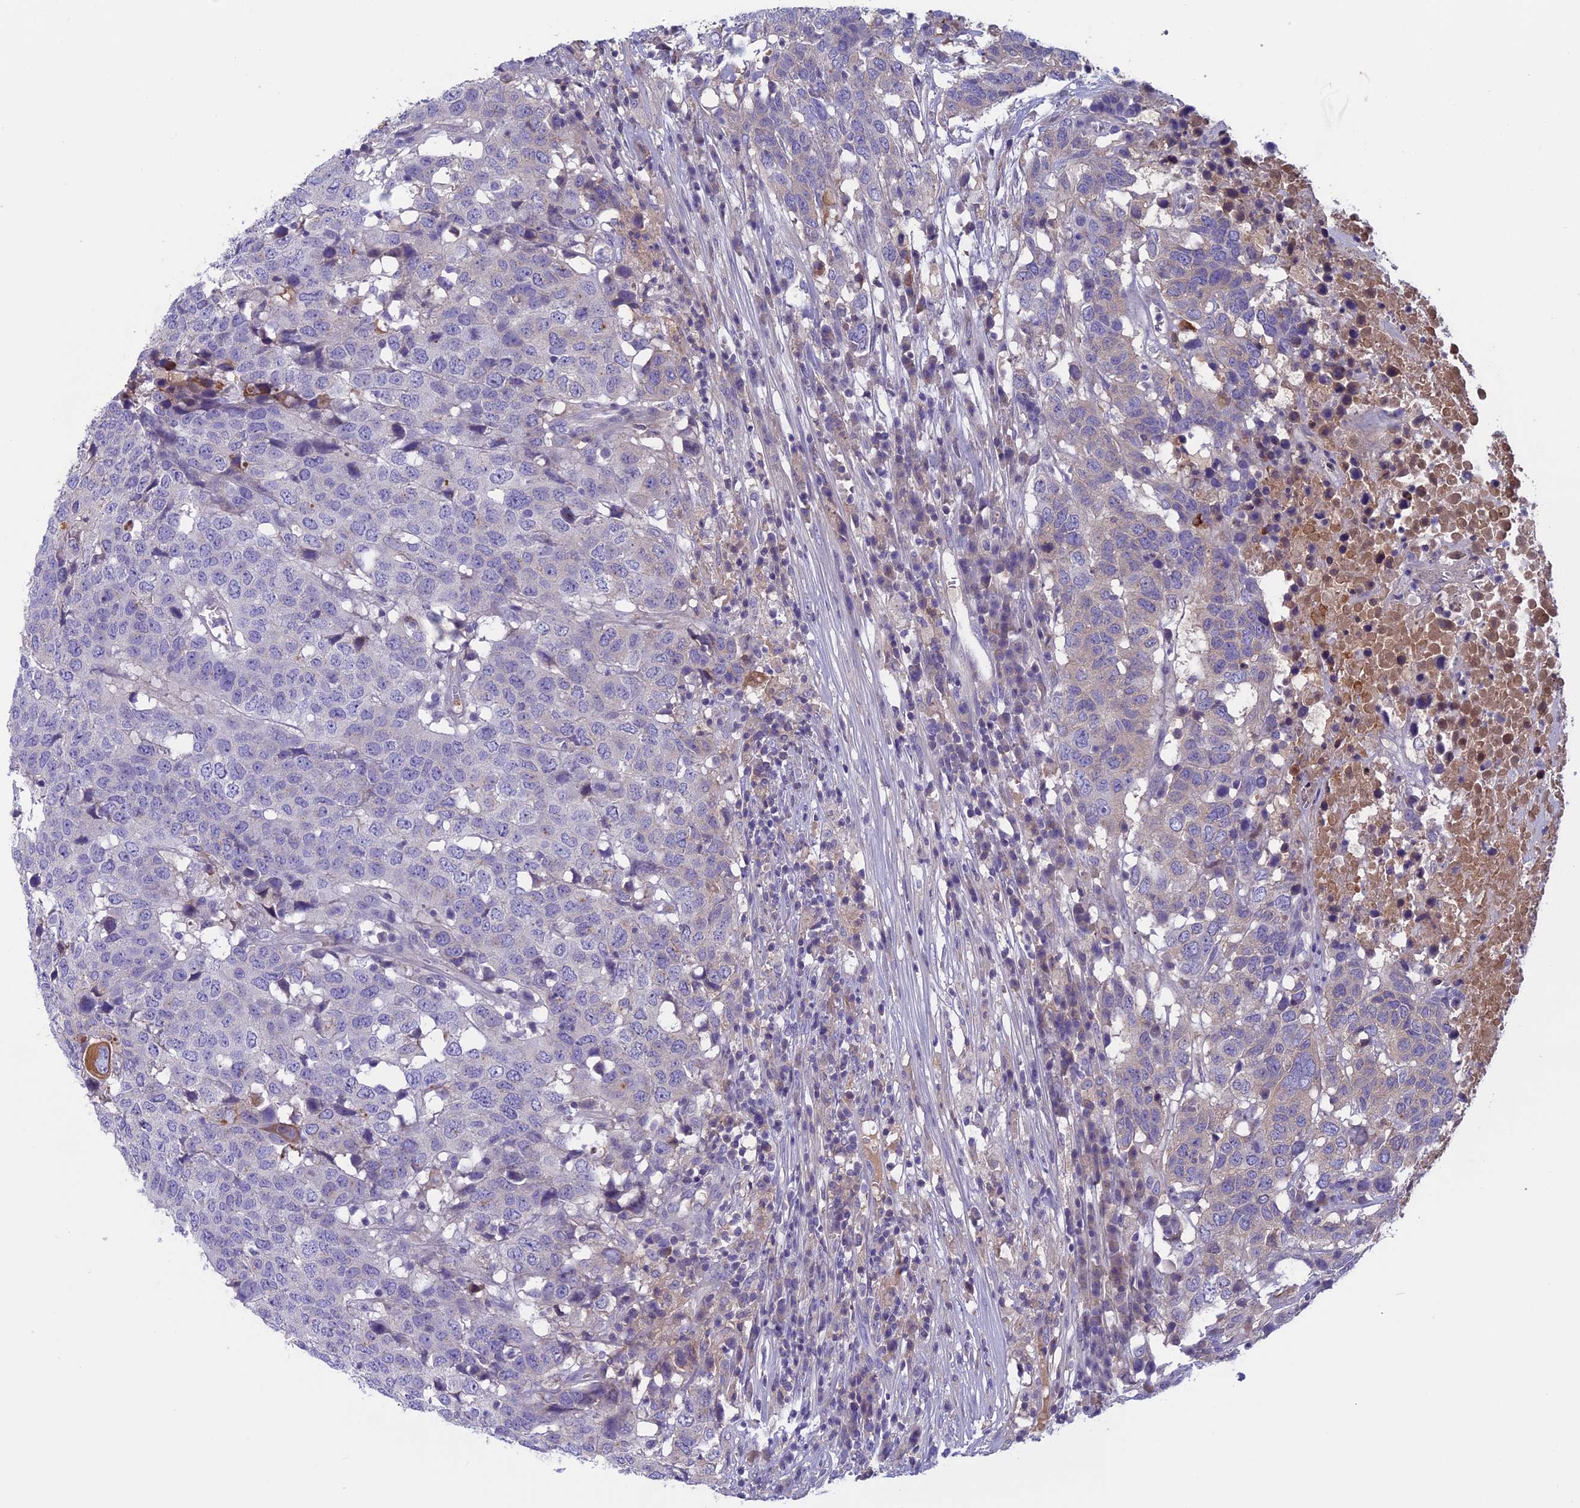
{"staining": {"intensity": "negative", "quantity": "none", "location": "none"}, "tissue": "head and neck cancer", "cell_type": "Tumor cells", "image_type": "cancer", "snomed": [{"axis": "morphology", "description": "Squamous cell carcinoma, NOS"}, {"axis": "topography", "description": "Head-Neck"}], "caption": "The histopathology image demonstrates no significant expression in tumor cells of head and neck squamous cell carcinoma.", "gene": "ANGPTL2", "patient": {"sex": "male", "age": 66}}